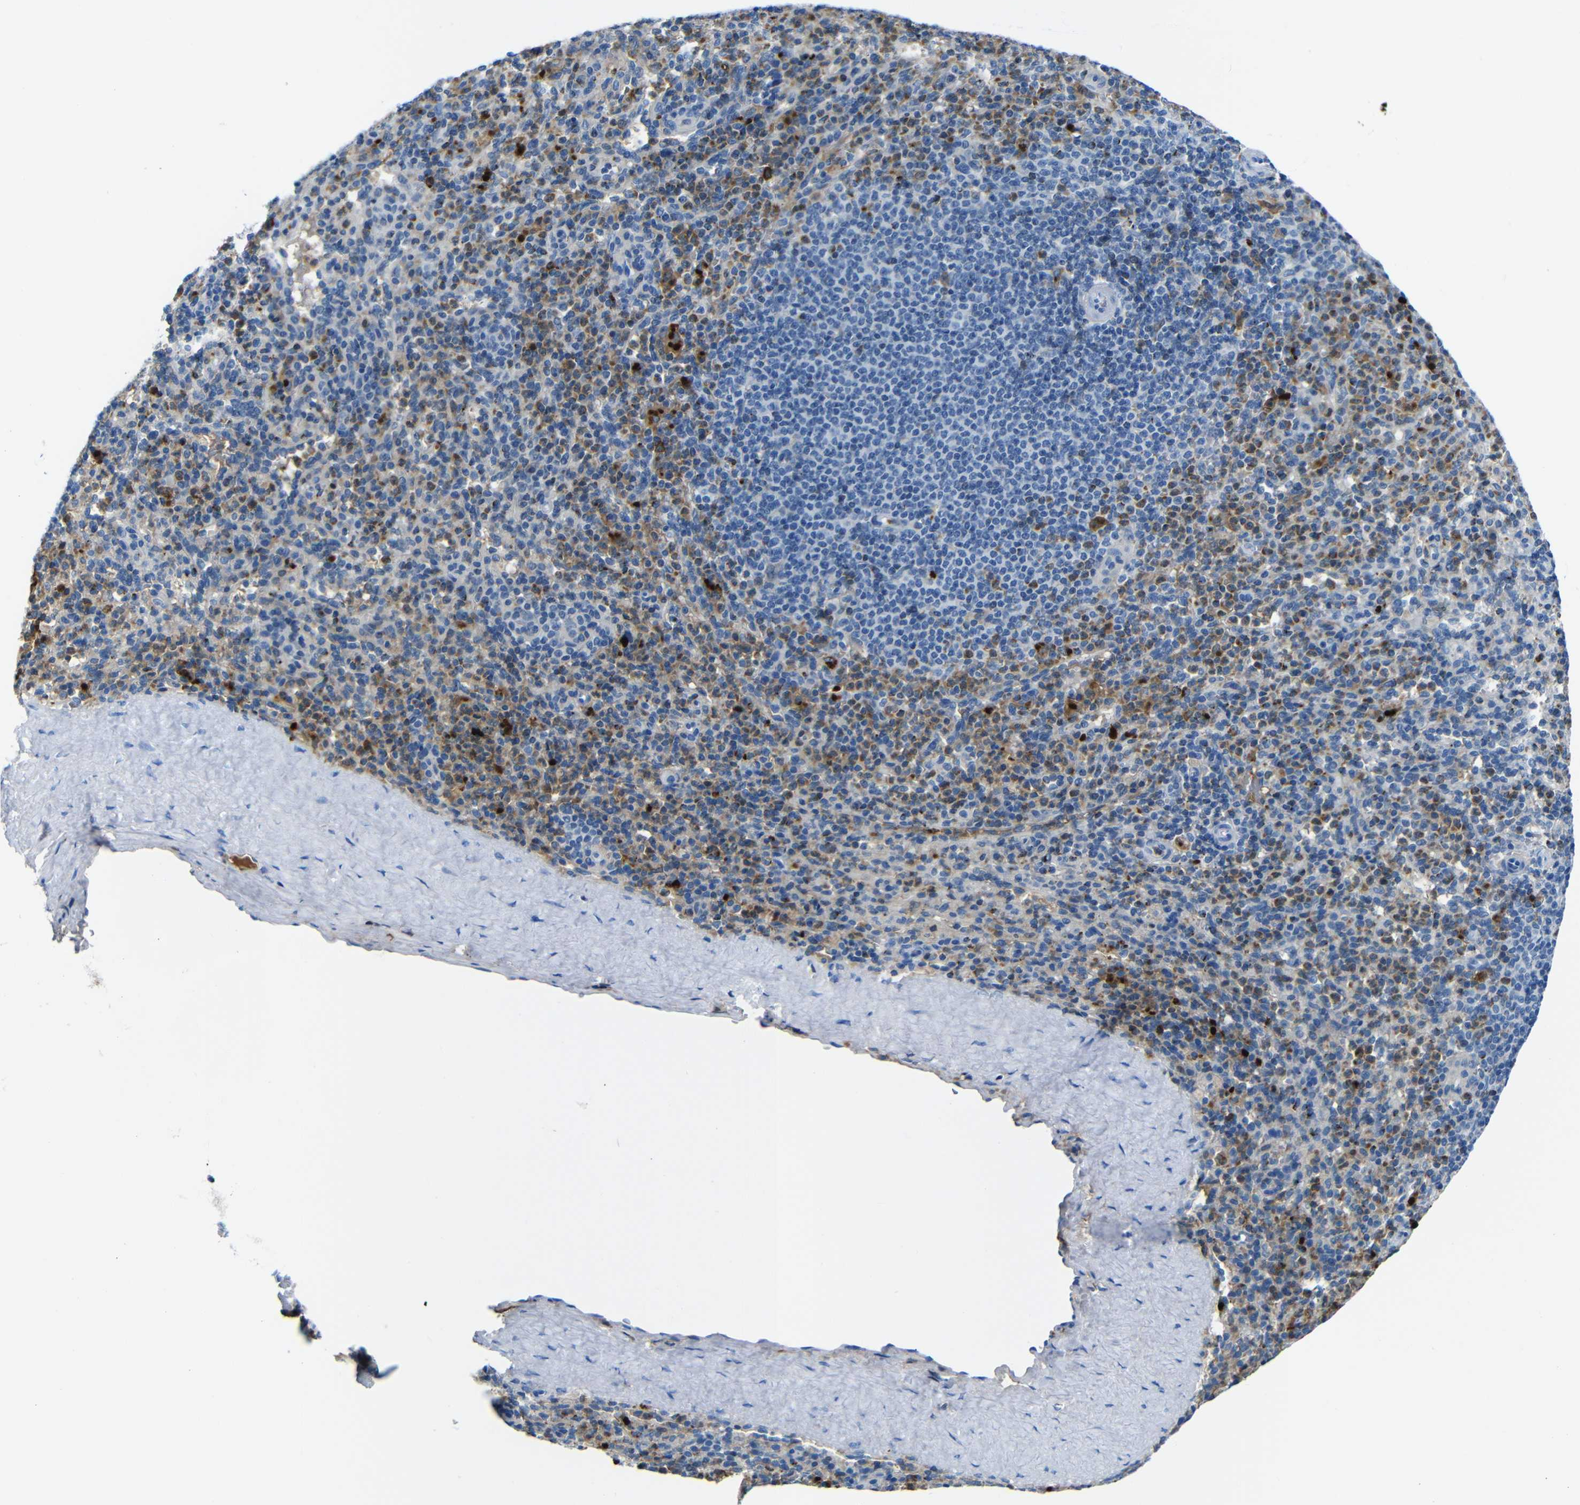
{"staining": {"intensity": "moderate", "quantity": "25%-75%", "location": "cytoplasmic/membranous"}, "tissue": "spleen", "cell_type": "Cells in red pulp", "image_type": "normal", "snomed": [{"axis": "morphology", "description": "Normal tissue, NOS"}, {"axis": "topography", "description": "Spleen"}], "caption": "Immunohistochemical staining of normal human spleen exhibits medium levels of moderate cytoplasmic/membranous staining in approximately 25%-75% of cells in red pulp.", "gene": "SERPINA1", "patient": {"sex": "male", "age": 36}}